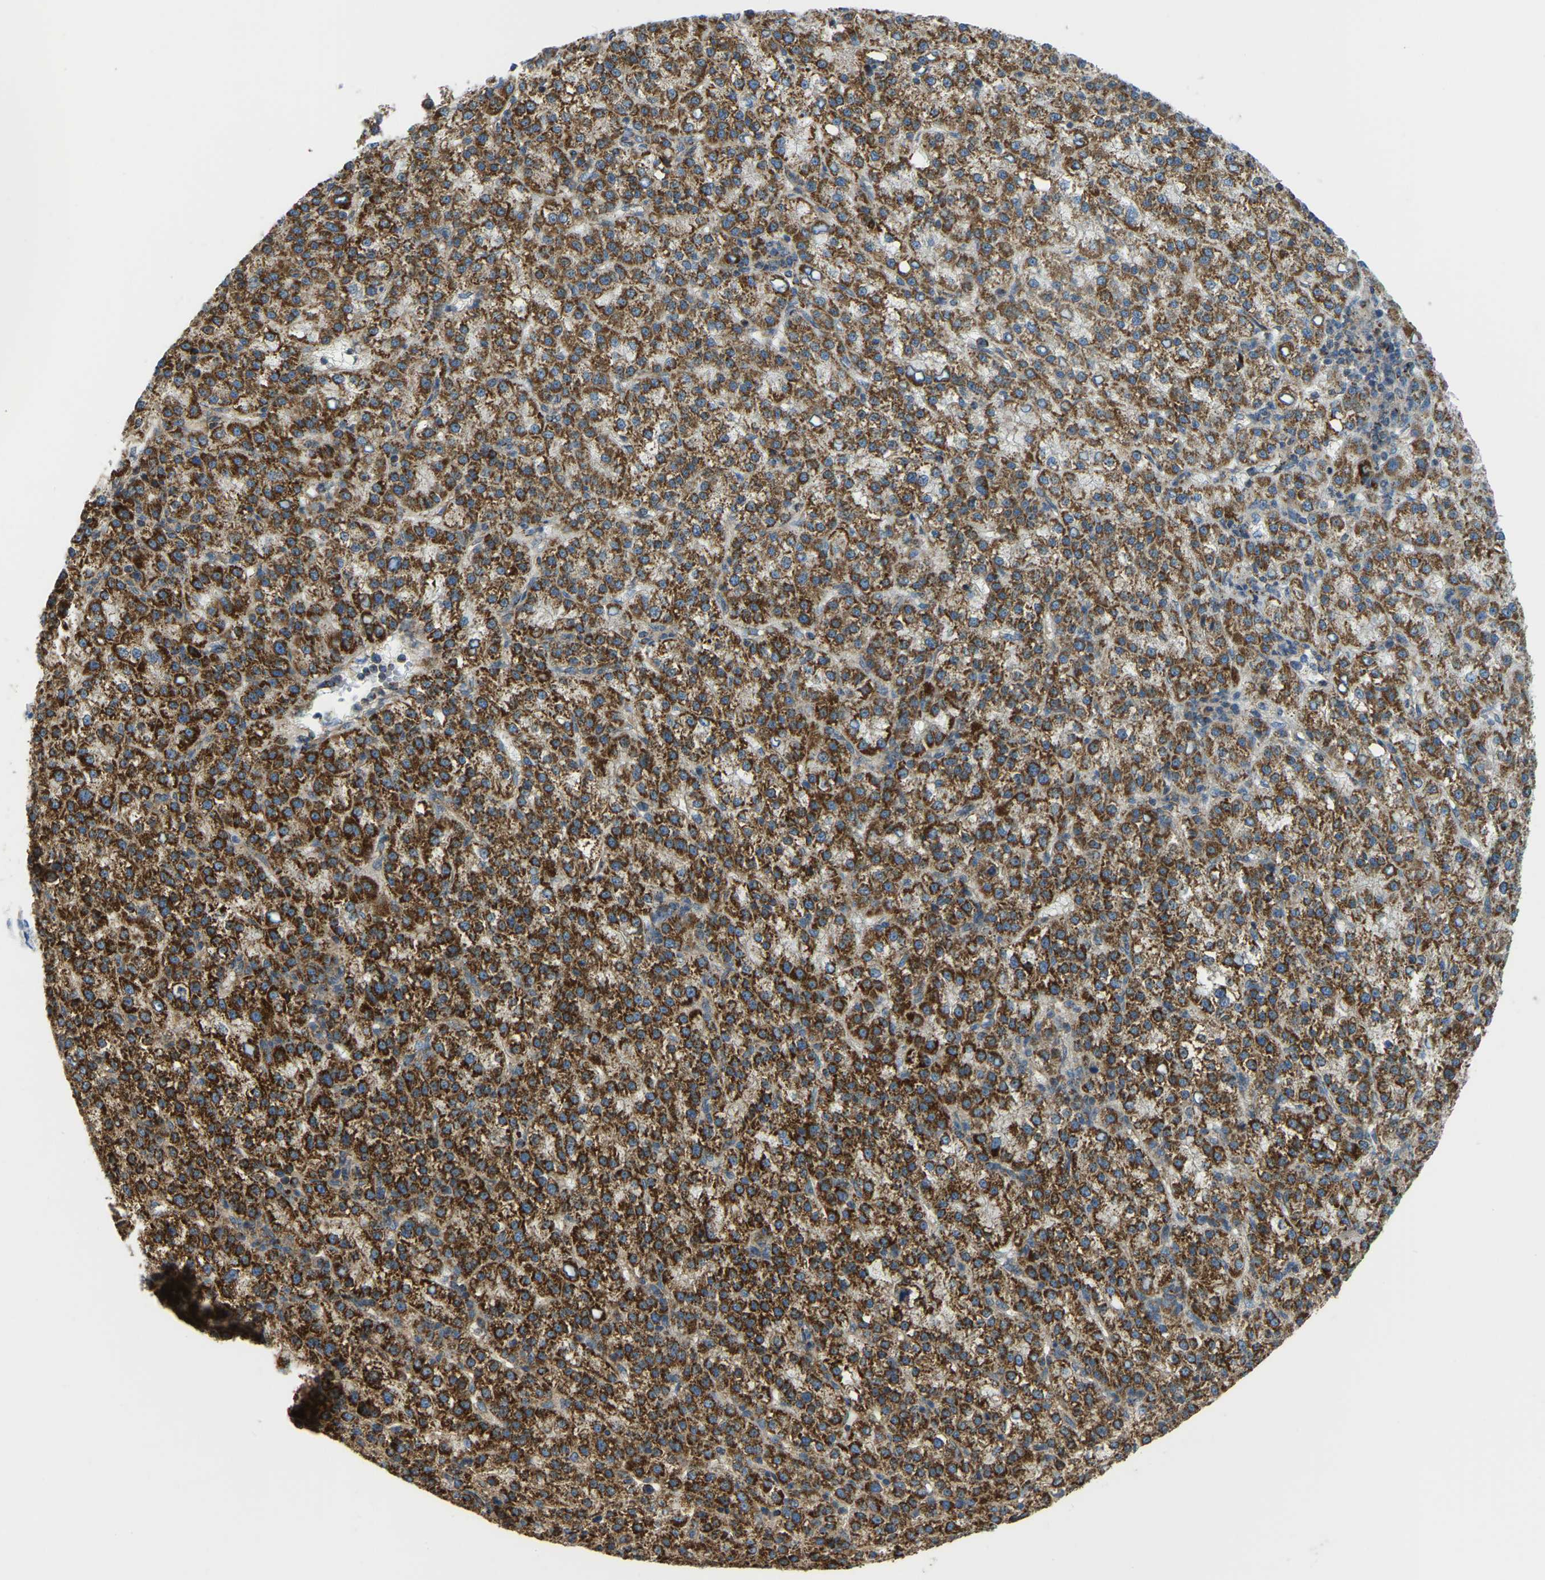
{"staining": {"intensity": "strong", "quantity": ">75%", "location": "cytoplasmic/membranous"}, "tissue": "liver cancer", "cell_type": "Tumor cells", "image_type": "cancer", "snomed": [{"axis": "morphology", "description": "Carcinoma, Hepatocellular, NOS"}, {"axis": "topography", "description": "Liver"}], "caption": "Tumor cells reveal high levels of strong cytoplasmic/membranous positivity in about >75% of cells in human liver cancer.", "gene": "PSMD7", "patient": {"sex": "female", "age": 58}}